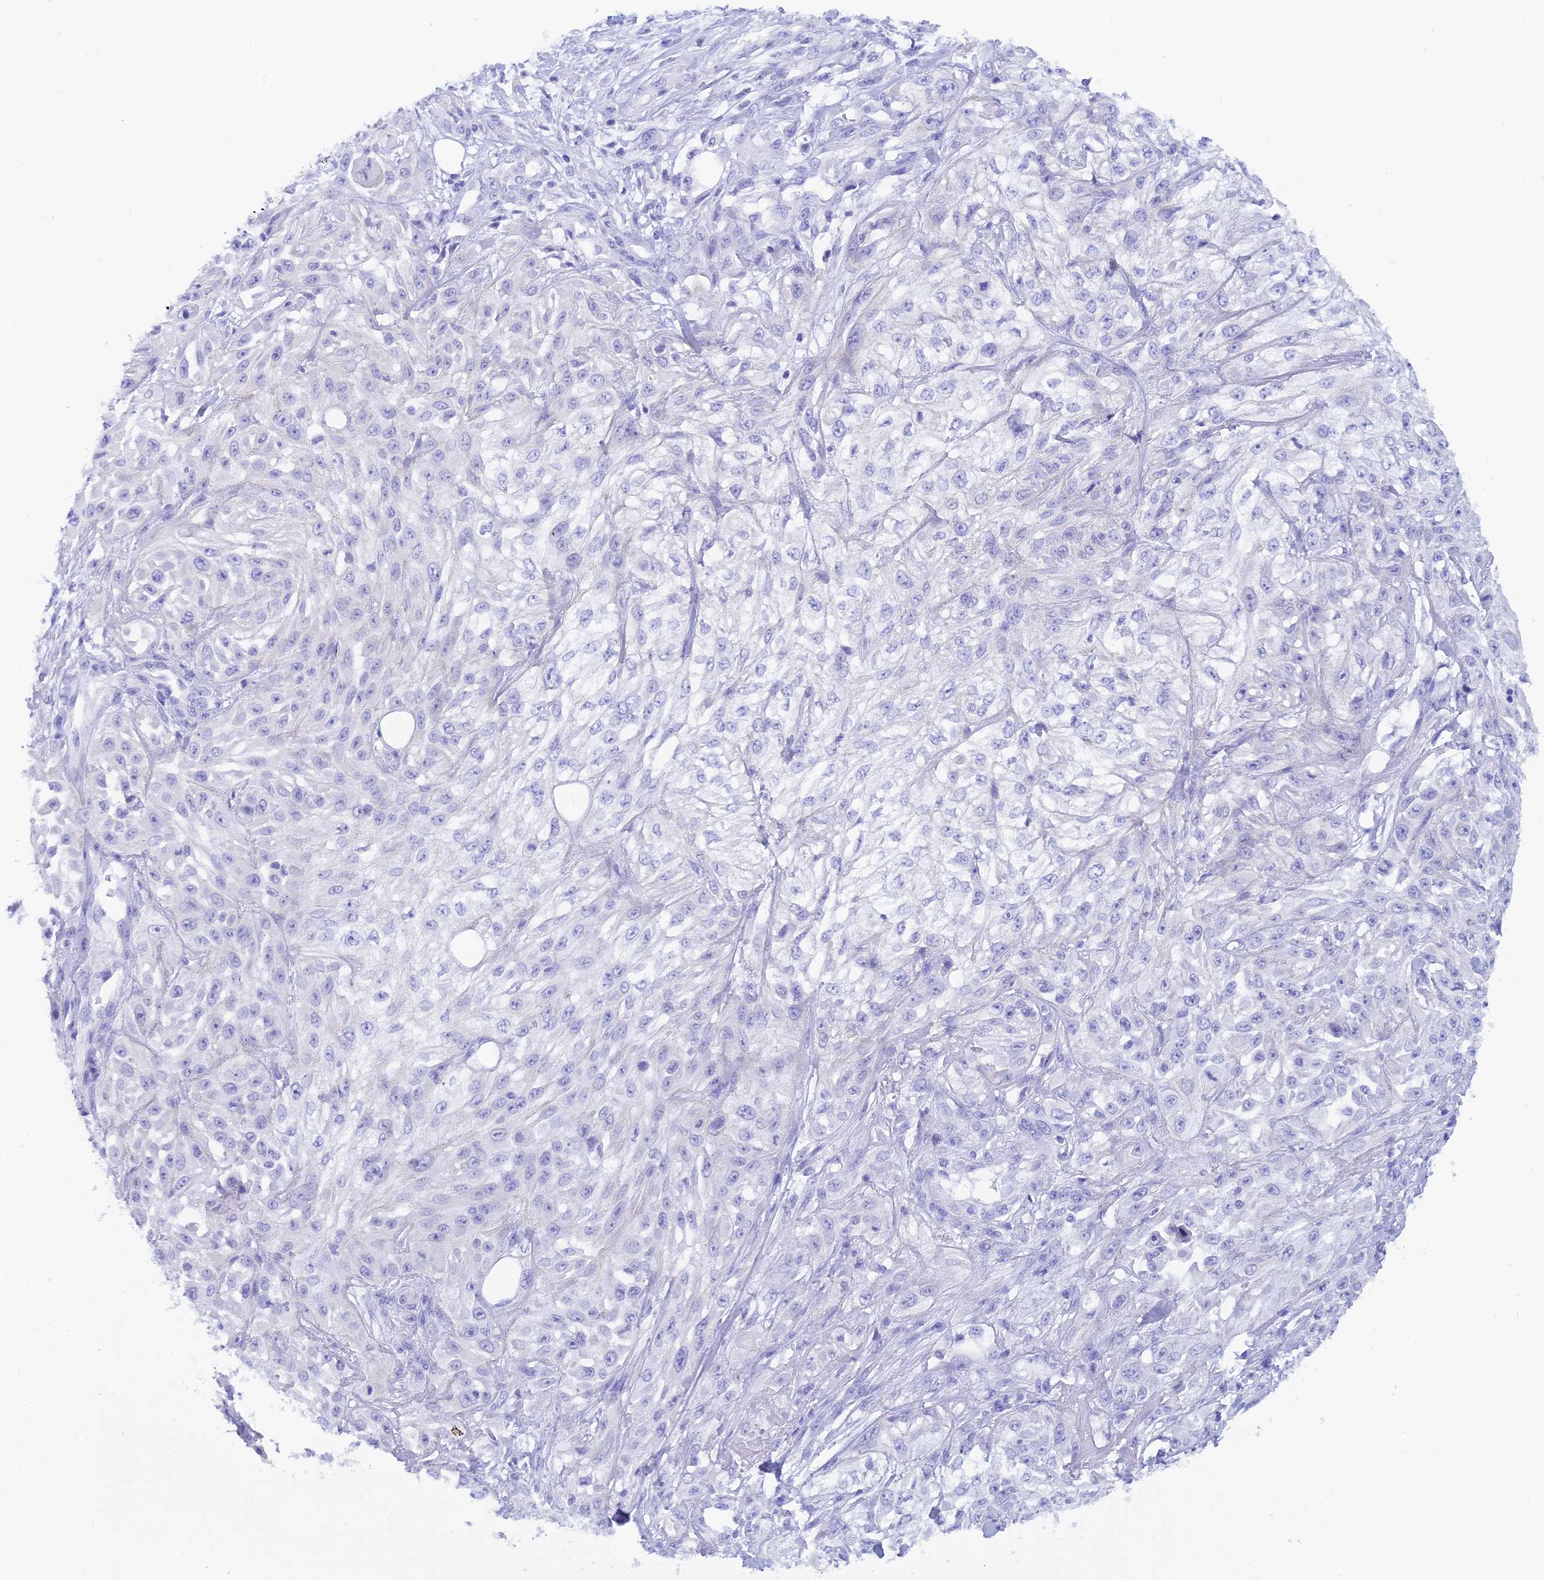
{"staining": {"intensity": "negative", "quantity": "none", "location": "none"}, "tissue": "skin cancer", "cell_type": "Tumor cells", "image_type": "cancer", "snomed": [{"axis": "morphology", "description": "Squamous cell carcinoma, NOS"}, {"axis": "morphology", "description": "Squamous cell carcinoma, metastatic, NOS"}, {"axis": "topography", "description": "Skin"}, {"axis": "topography", "description": "Lymph node"}], "caption": "Tumor cells show no significant staining in skin cancer (squamous cell carcinoma). (DAB (3,3'-diaminobenzidine) immunohistochemistry (IHC) with hematoxylin counter stain).", "gene": "REG1A", "patient": {"sex": "male", "age": 75}}